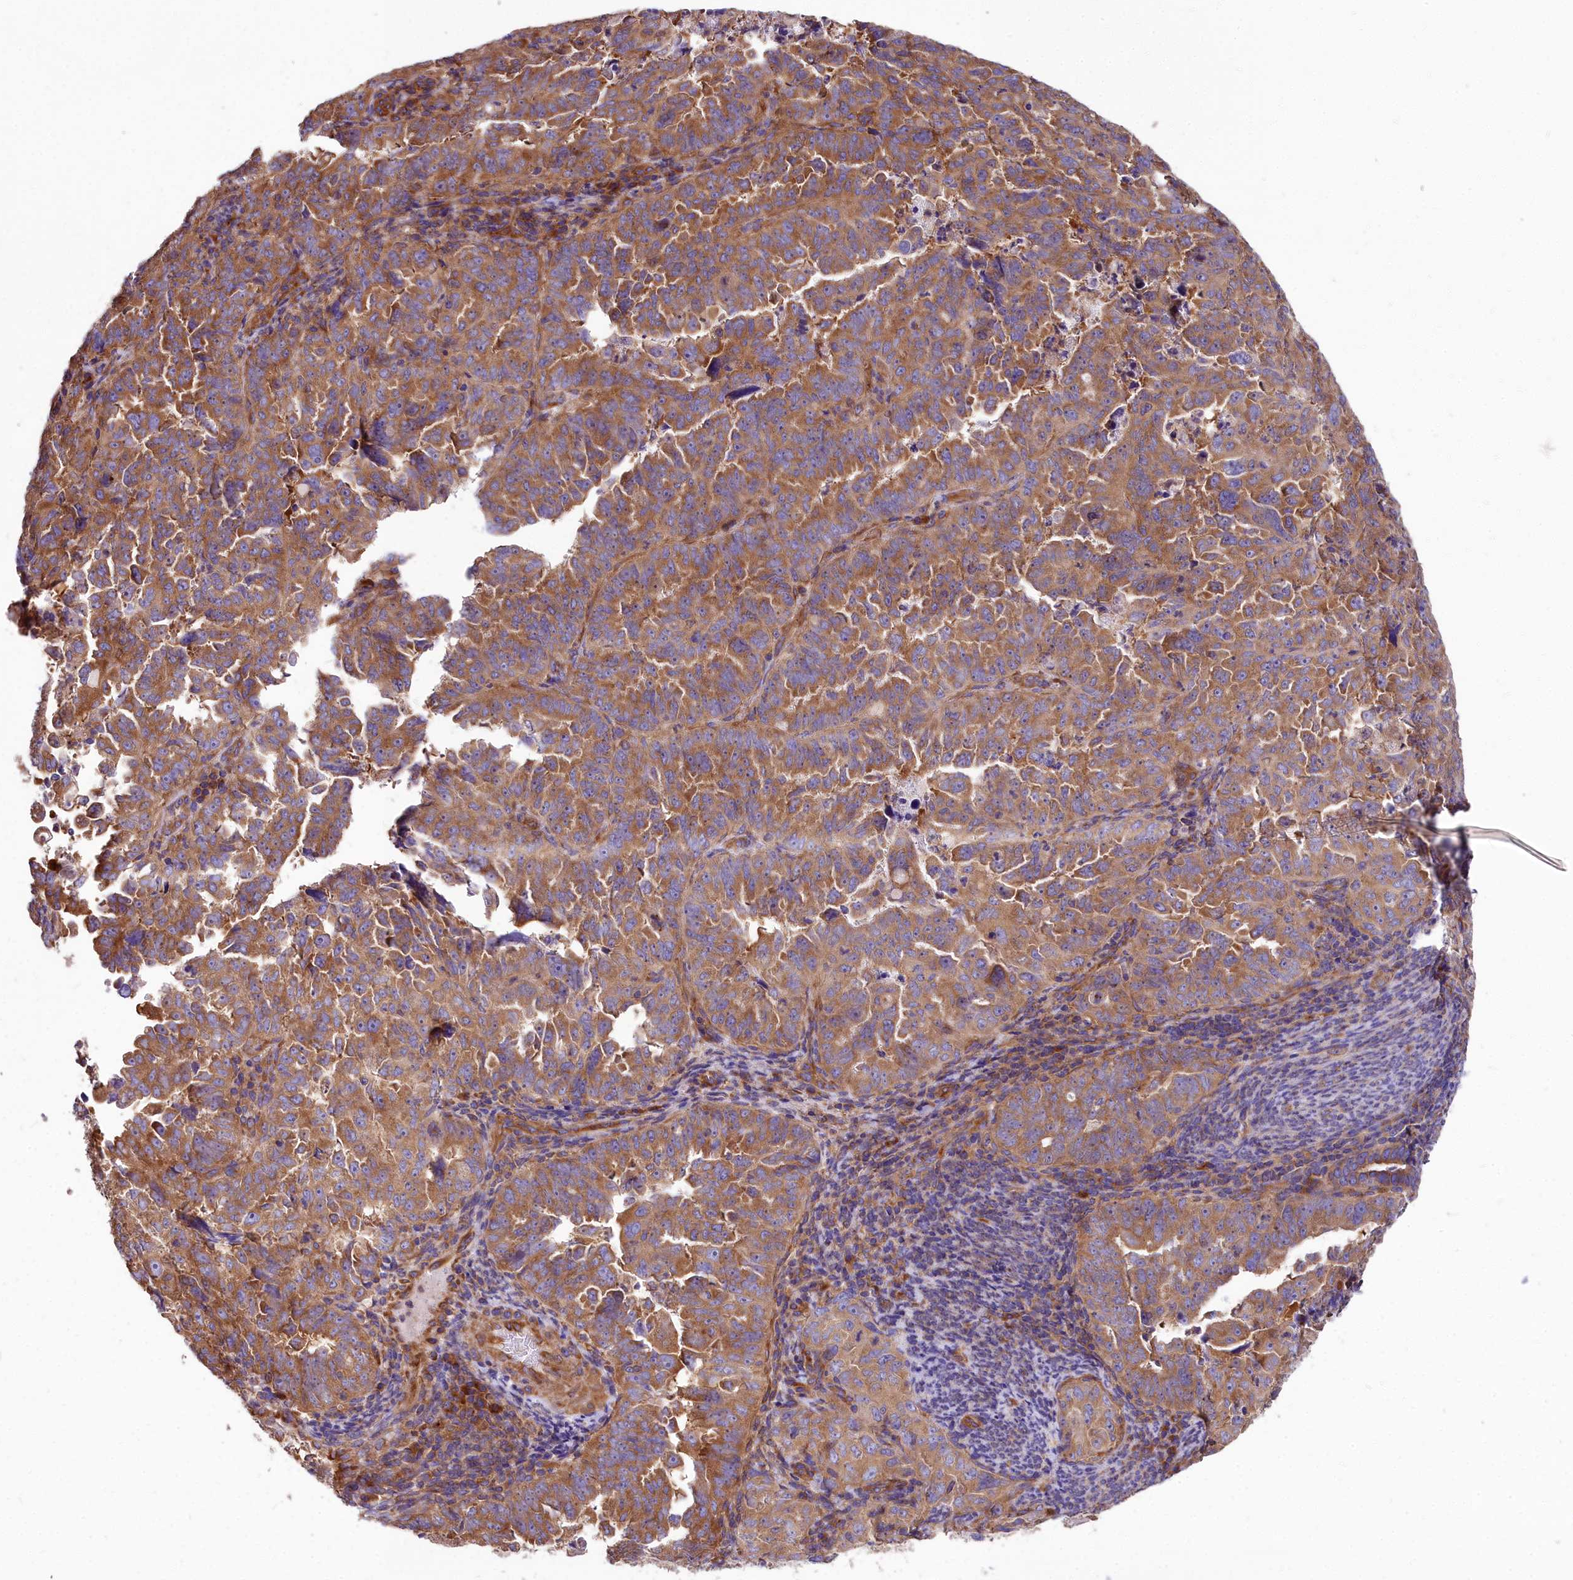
{"staining": {"intensity": "moderate", "quantity": ">75%", "location": "cytoplasmic/membranous"}, "tissue": "endometrial cancer", "cell_type": "Tumor cells", "image_type": "cancer", "snomed": [{"axis": "morphology", "description": "Adenocarcinoma, NOS"}, {"axis": "topography", "description": "Endometrium"}], "caption": "IHC of adenocarcinoma (endometrial) demonstrates medium levels of moderate cytoplasmic/membranous expression in approximately >75% of tumor cells.", "gene": "DCTN3", "patient": {"sex": "female", "age": 65}}